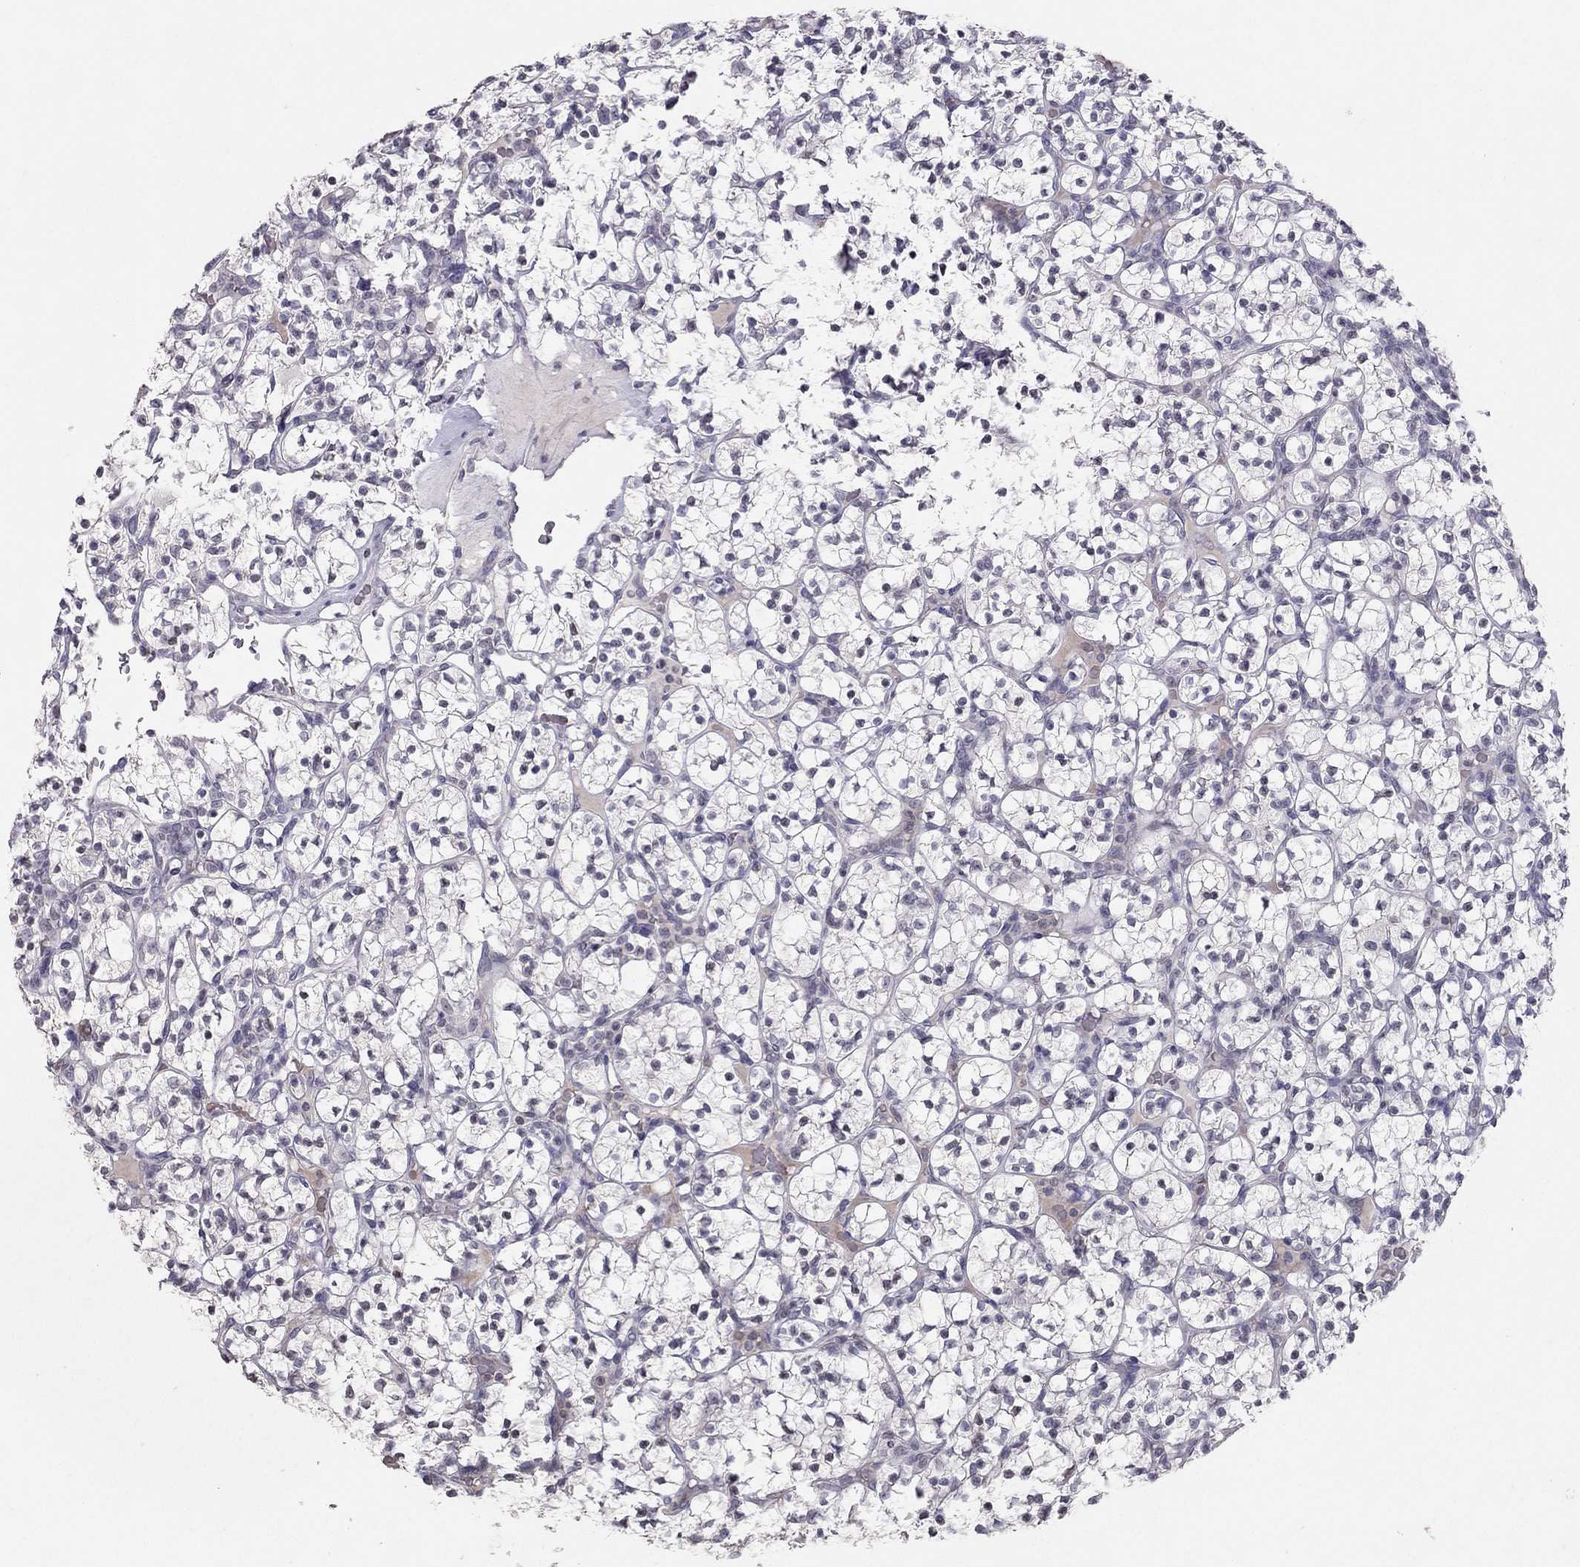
{"staining": {"intensity": "negative", "quantity": "none", "location": "none"}, "tissue": "renal cancer", "cell_type": "Tumor cells", "image_type": "cancer", "snomed": [{"axis": "morphology", "description": "Adenocarcinoma, NOS"}, {"axis": "topography", "description": "Kidney"}], "caption": "High magnification brightfield microscopy of renal cancer (adenocarcinoma) stained with DAB (3,3'-diaminobenzidine) (brown) and counterstained with hematoxylin (blue): tumor cells show no significant staining.", "gene": "TSHB", "patient": {"sex": "female", "age": 89}}